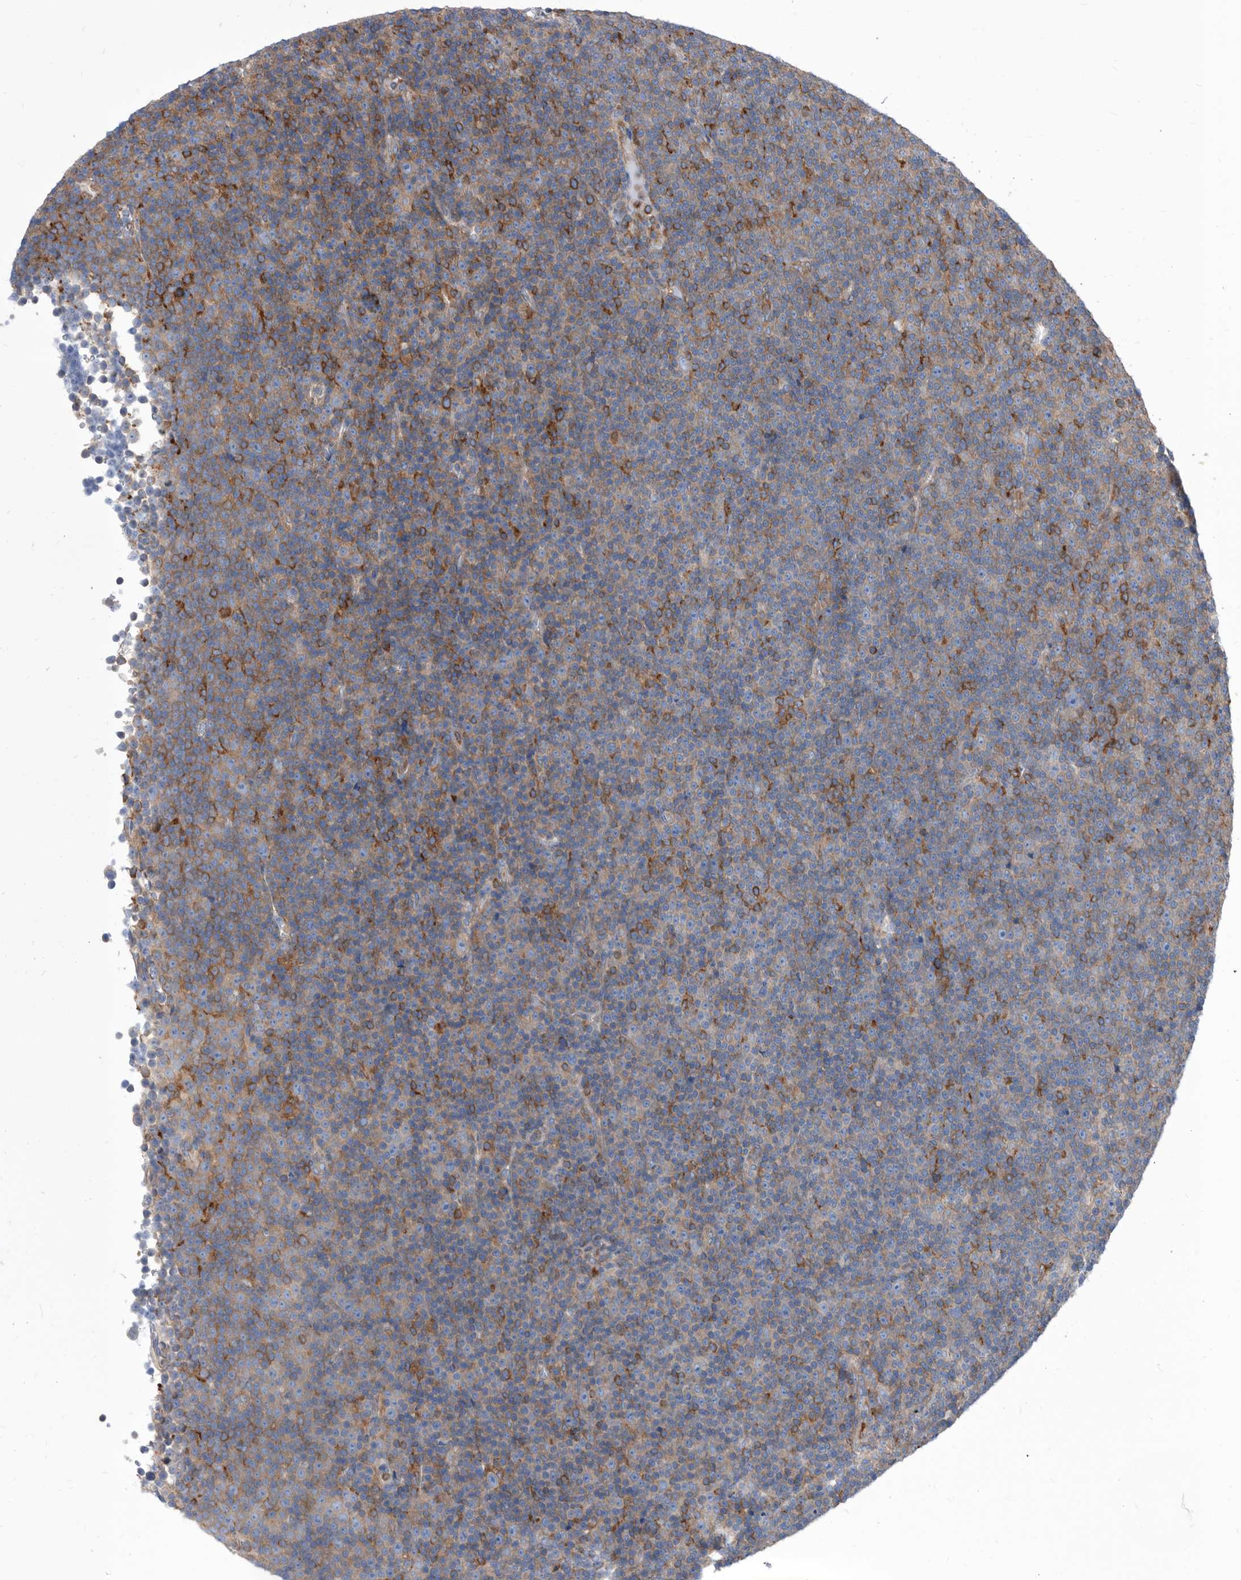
{"staining": {"intensity": "negative", "quantity": "none", "location": "none"}, "tissue": "lymphoma", "cell_type": "Tumor cells", "image_type": "cancer", "snomed": [{"axis": "morphology", "description": "Malignant lymphoma, non-Hodgkin's type, Low grade"}, {"axis": "topography", "description": "Lymph node"}], "caption": "High power microscopy histopathology image of an immunohistochemistry (IHC) histopathology image of malignant lymphoma, non-Hodgkin's type (low-grade), revealing no significant expression in tumor cells. (Immunohistochemistry, brightfield microscopy, high magnification).", "gene": "SMG7", "patient": {"sex": "female", "age": 67}}